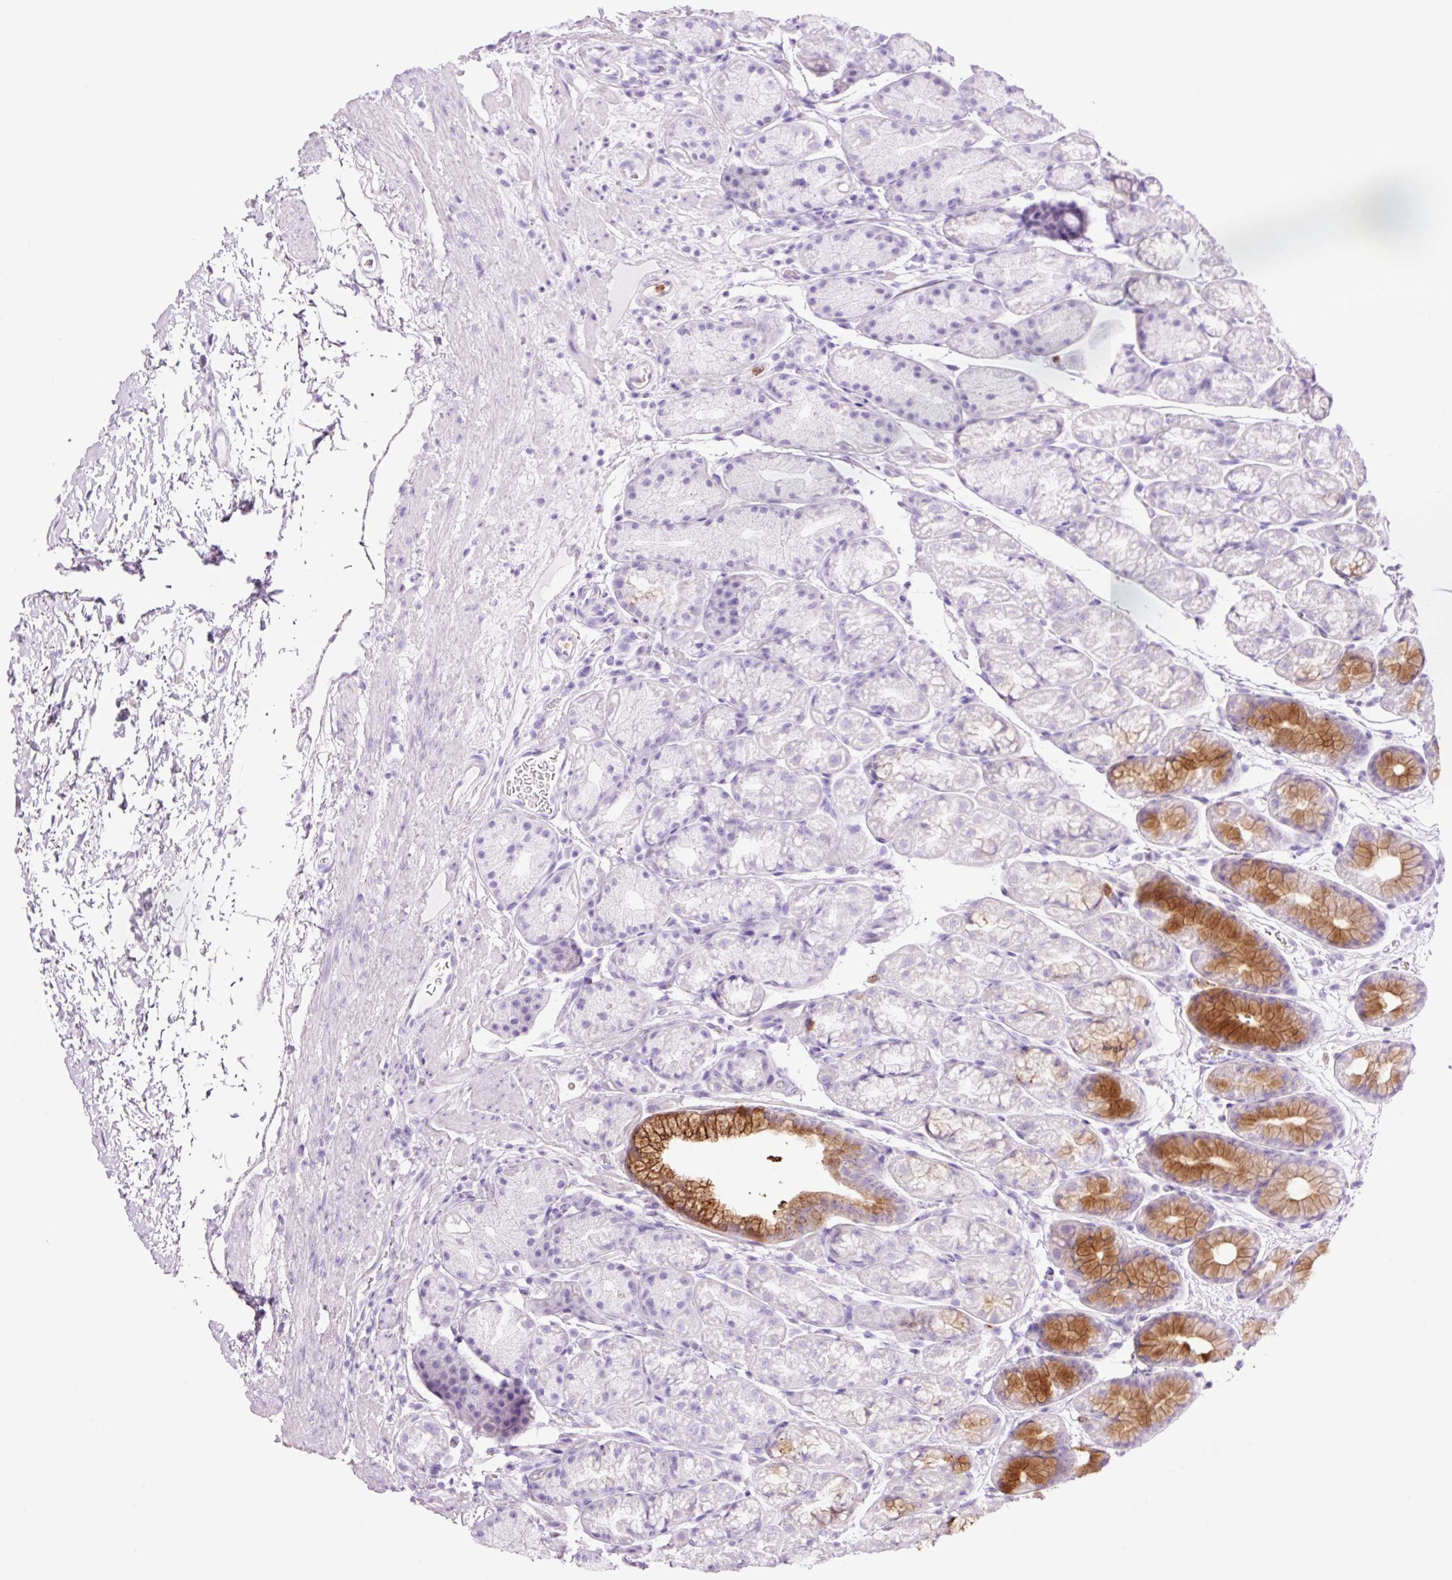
{"staining": {"intensity": "strong", "quantity": "25%-75%", "location": "cytoplasmic/membranous"}, "tissue": "stomach", "cell_type": "Glandular cells", "image_type": "normal", "snomed": [{"axis": "morphology", "description": "Normal tissue, NOS"}, {"axis": "topography", "description": "Stomach, lower"}], "caption": "IHC micrograph of unremarkable stomach: human stomach stained using immunohistochemistry (IHC) shows high levels of strong protein expression localized specifically in the cytoplasmic/membranous of glandular cells, appearing as a cytoplasmic/membranous brown color.", "gene": "LYZ", "patient": {"sex": "male", "age": 67}}